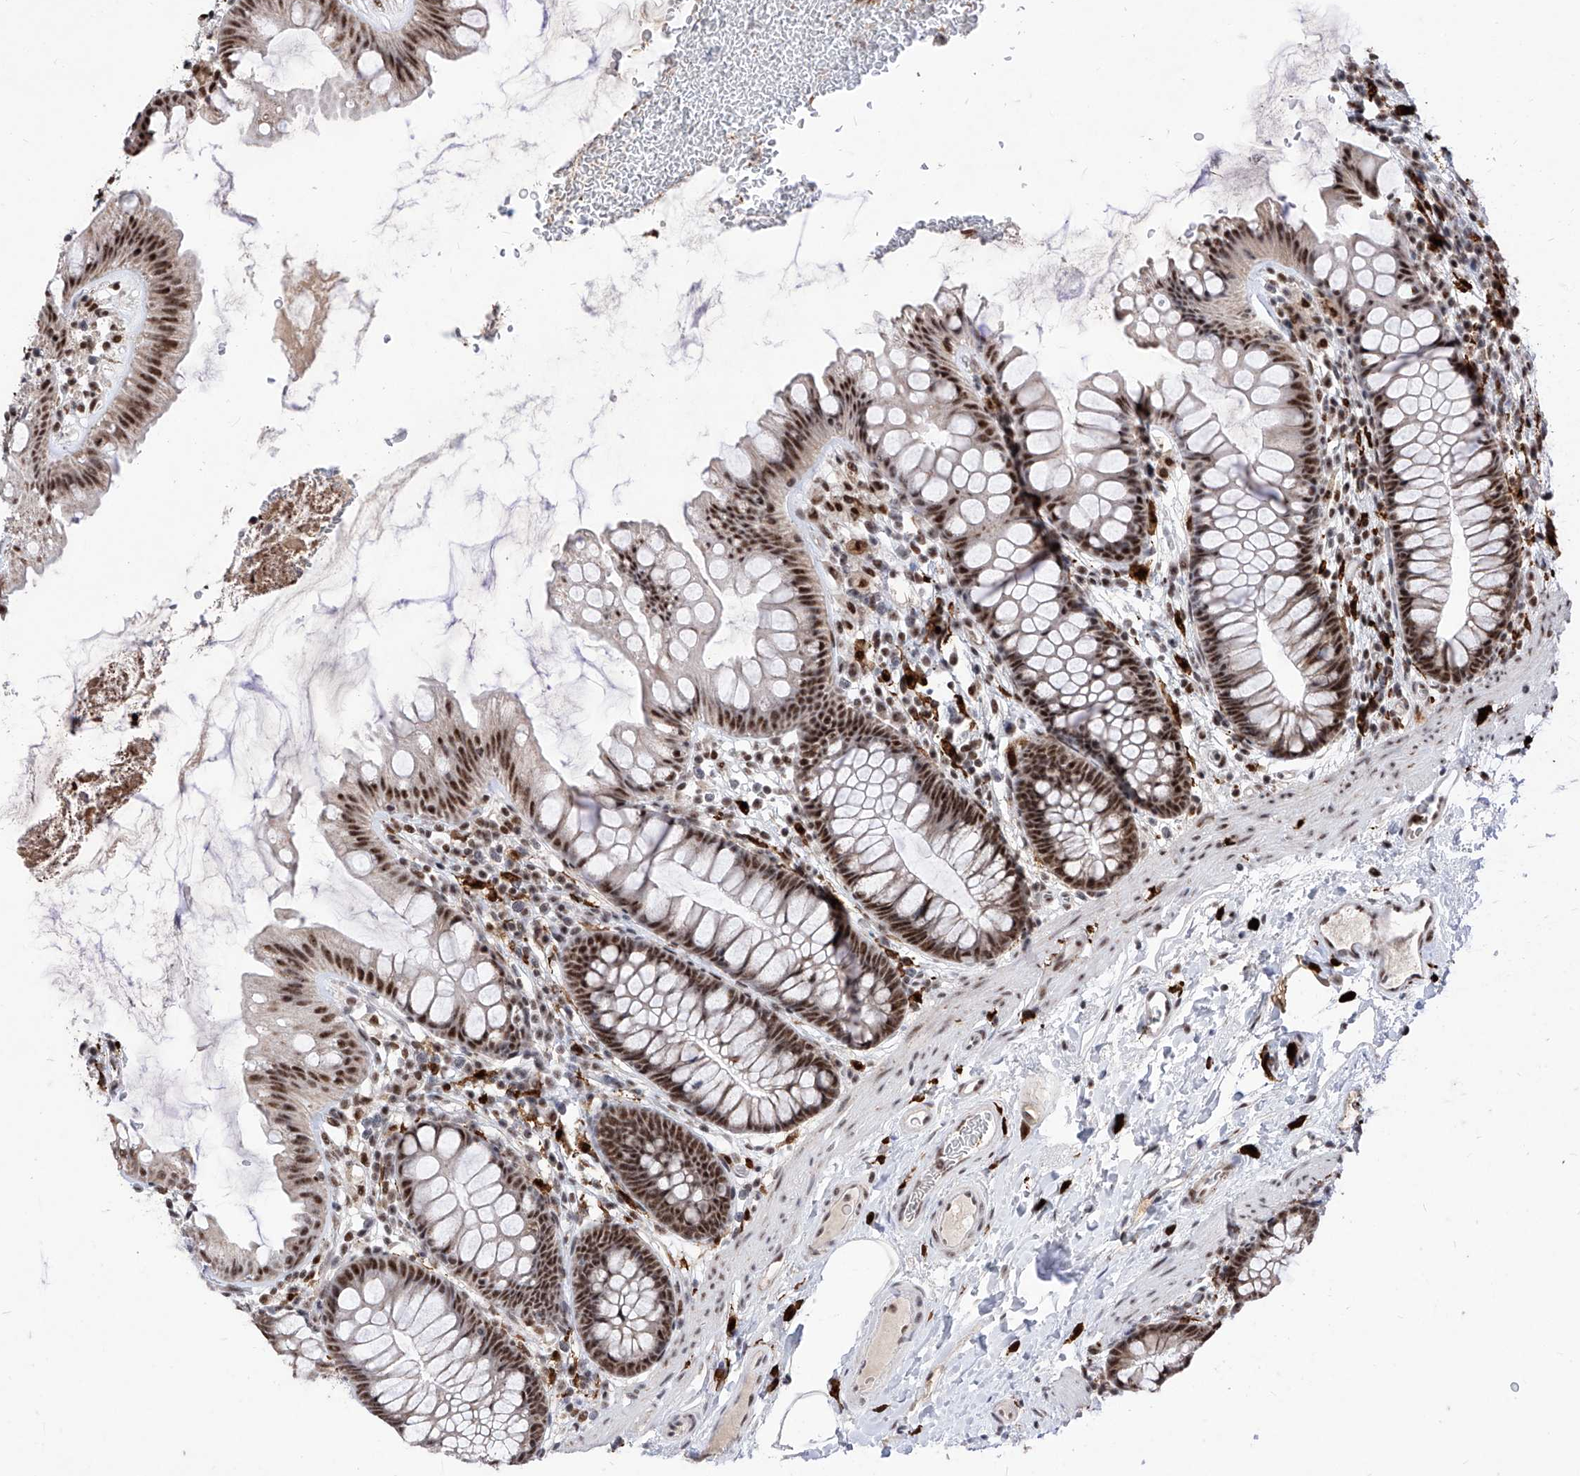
{"staining": {"intensity": "moderate", "quantity": ">75%", "location": "cytoplasmic/membranous"}, "tissue": "colon", "cell_type": "Endothelial cells", "image_type": "normal", "snomed": [{"axis": "morphology", "description": "Normal tissue, NOS"}, {"axis": "topography", "description": "Colon"}], "caption": "An immunohistochemistry (IHC) histopathology image of normal tissue is shown. Protein staining in brown highlights moderate cytoplasmic/membranous positivity in colon within endothelial cells.", "gene": "PHF5A", "patient": {"sex": "female", "age": 62}}